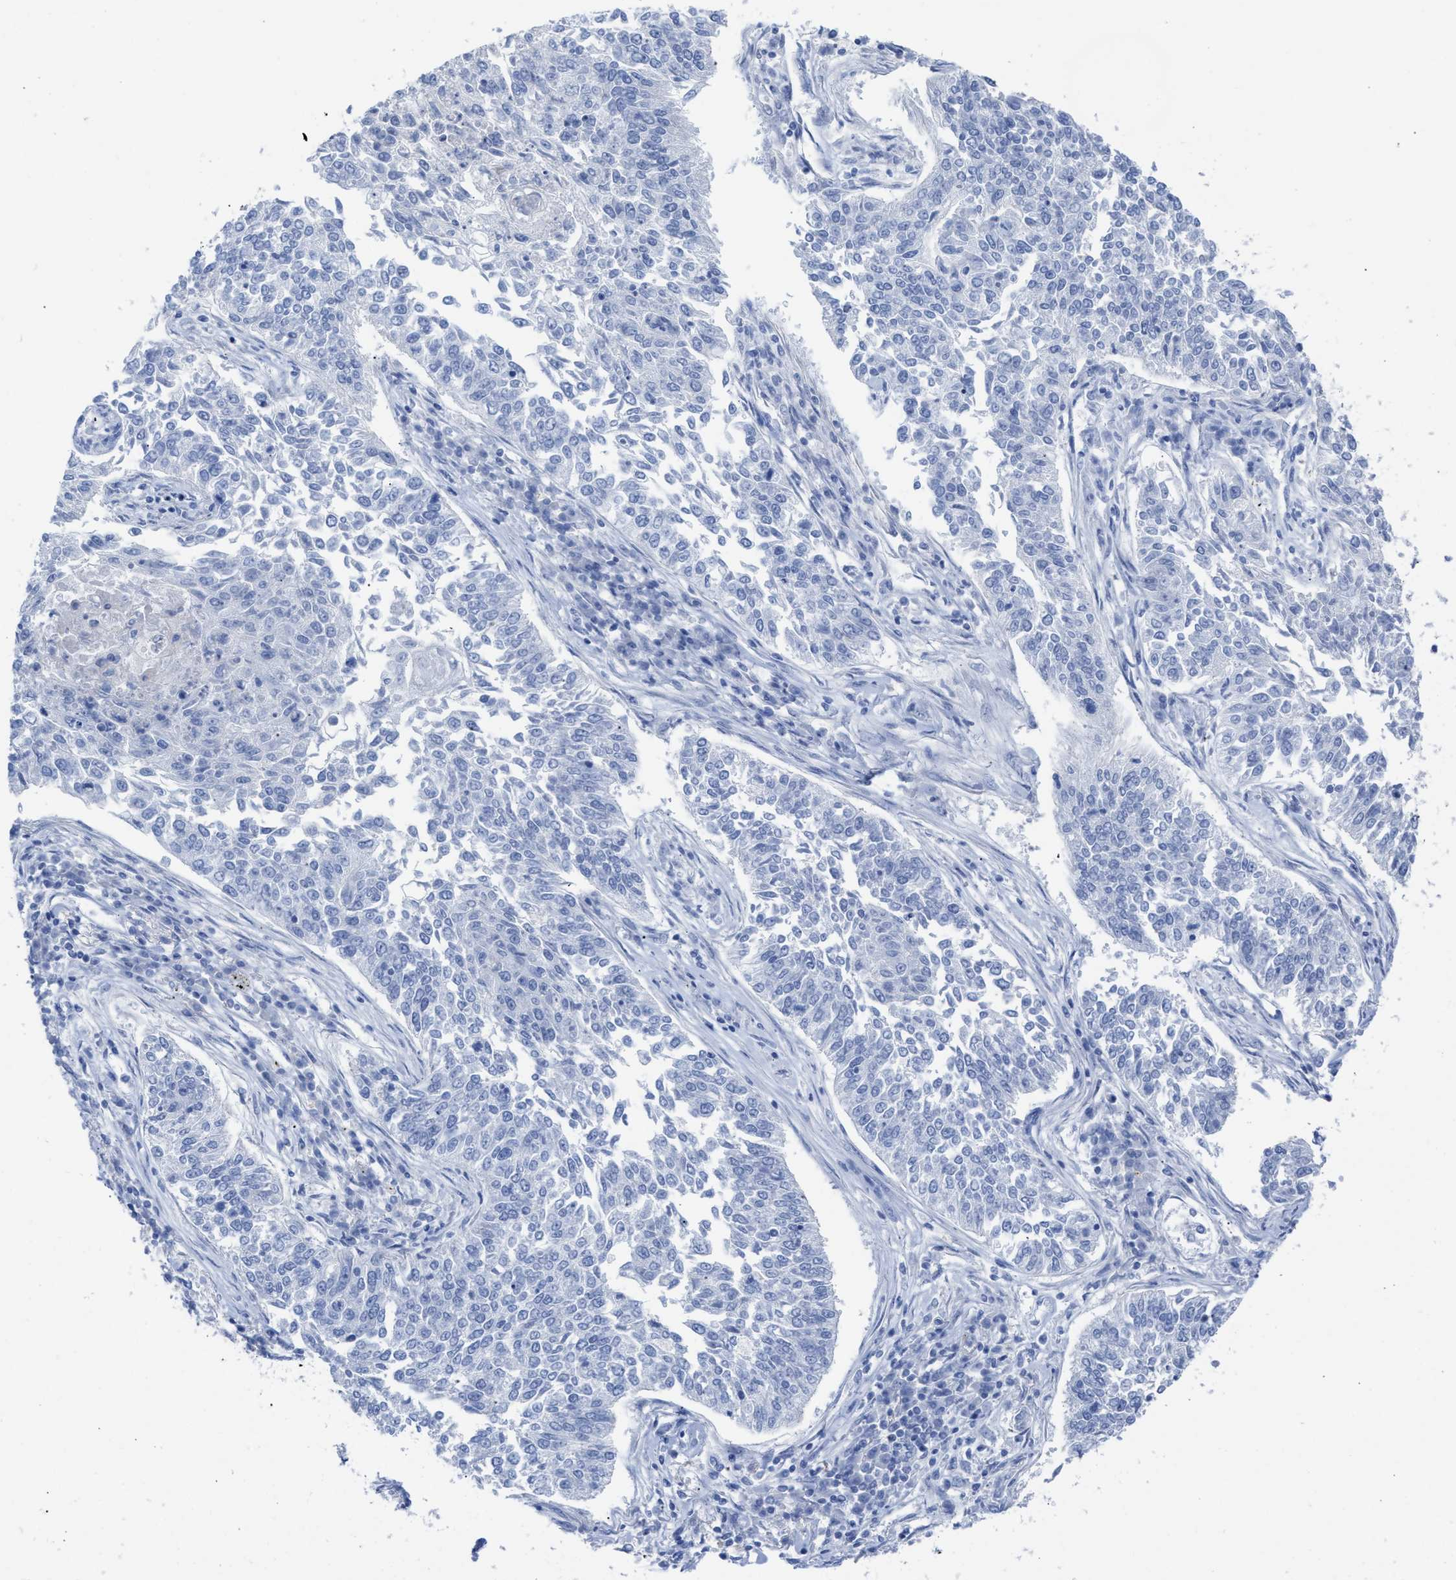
{"staining": {"intensity": "negative", "quantity": "none", "location": "none"}, "tissue": "lung cancer", "cell_type": "Tumor cells", "image_type": "cancer", "snomed": [{"axis": "morphology", "description": "Normal tissue, NOS"}, {"axis": "morphology", "description": "Squamous cell carcinoma, NOS"}, {"axis": "topography", "description": "Cartilage tissue"}, {"axis": "topography", "description": "Bronchus"}, {"axis": "topography", "description": "Lung"}], "caption": "A micrograph of lung squamous cell carcinoma stained for a protein reveals no brown staining in tumor cells.", "gene": "CPA1", "patient": {"sex": "female", "age": 49}}